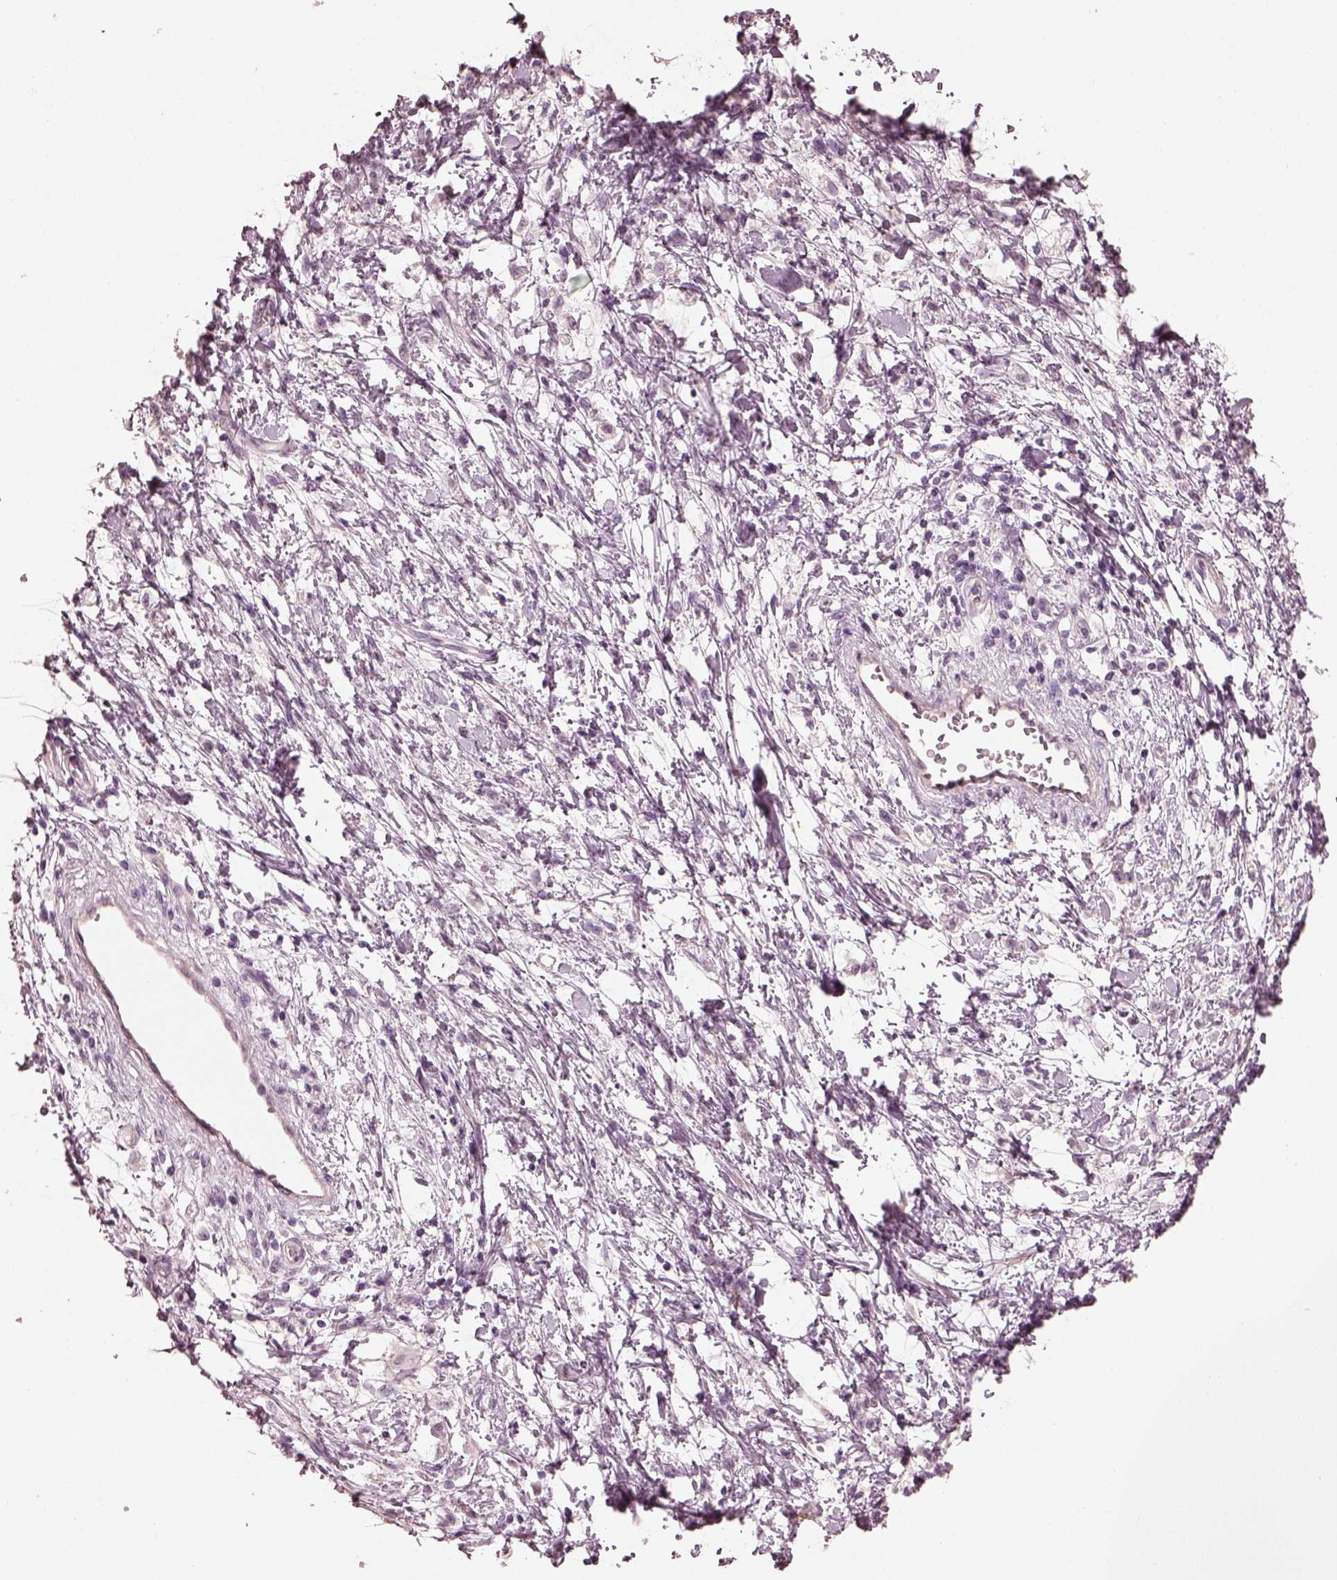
{"staining": {"intensity": "negative", "quantity": "none", "location": "none"}, "tissue": "stomach cancer", "cell_type": "Tumor cells", "image_type": "cancer", "snomed": [{"axis": "morphology", "description": "Adenocarcinoma, NOS"}, {"axis": "topography", "description": "Stomach"}], "caption": "DAB immunohistochemical staining of human stomach cancer (adenocarcinoma) shows no significant expression in tumor cells.", "gene": "OPTC", "patient": {"sex": "female", "age": 60}}